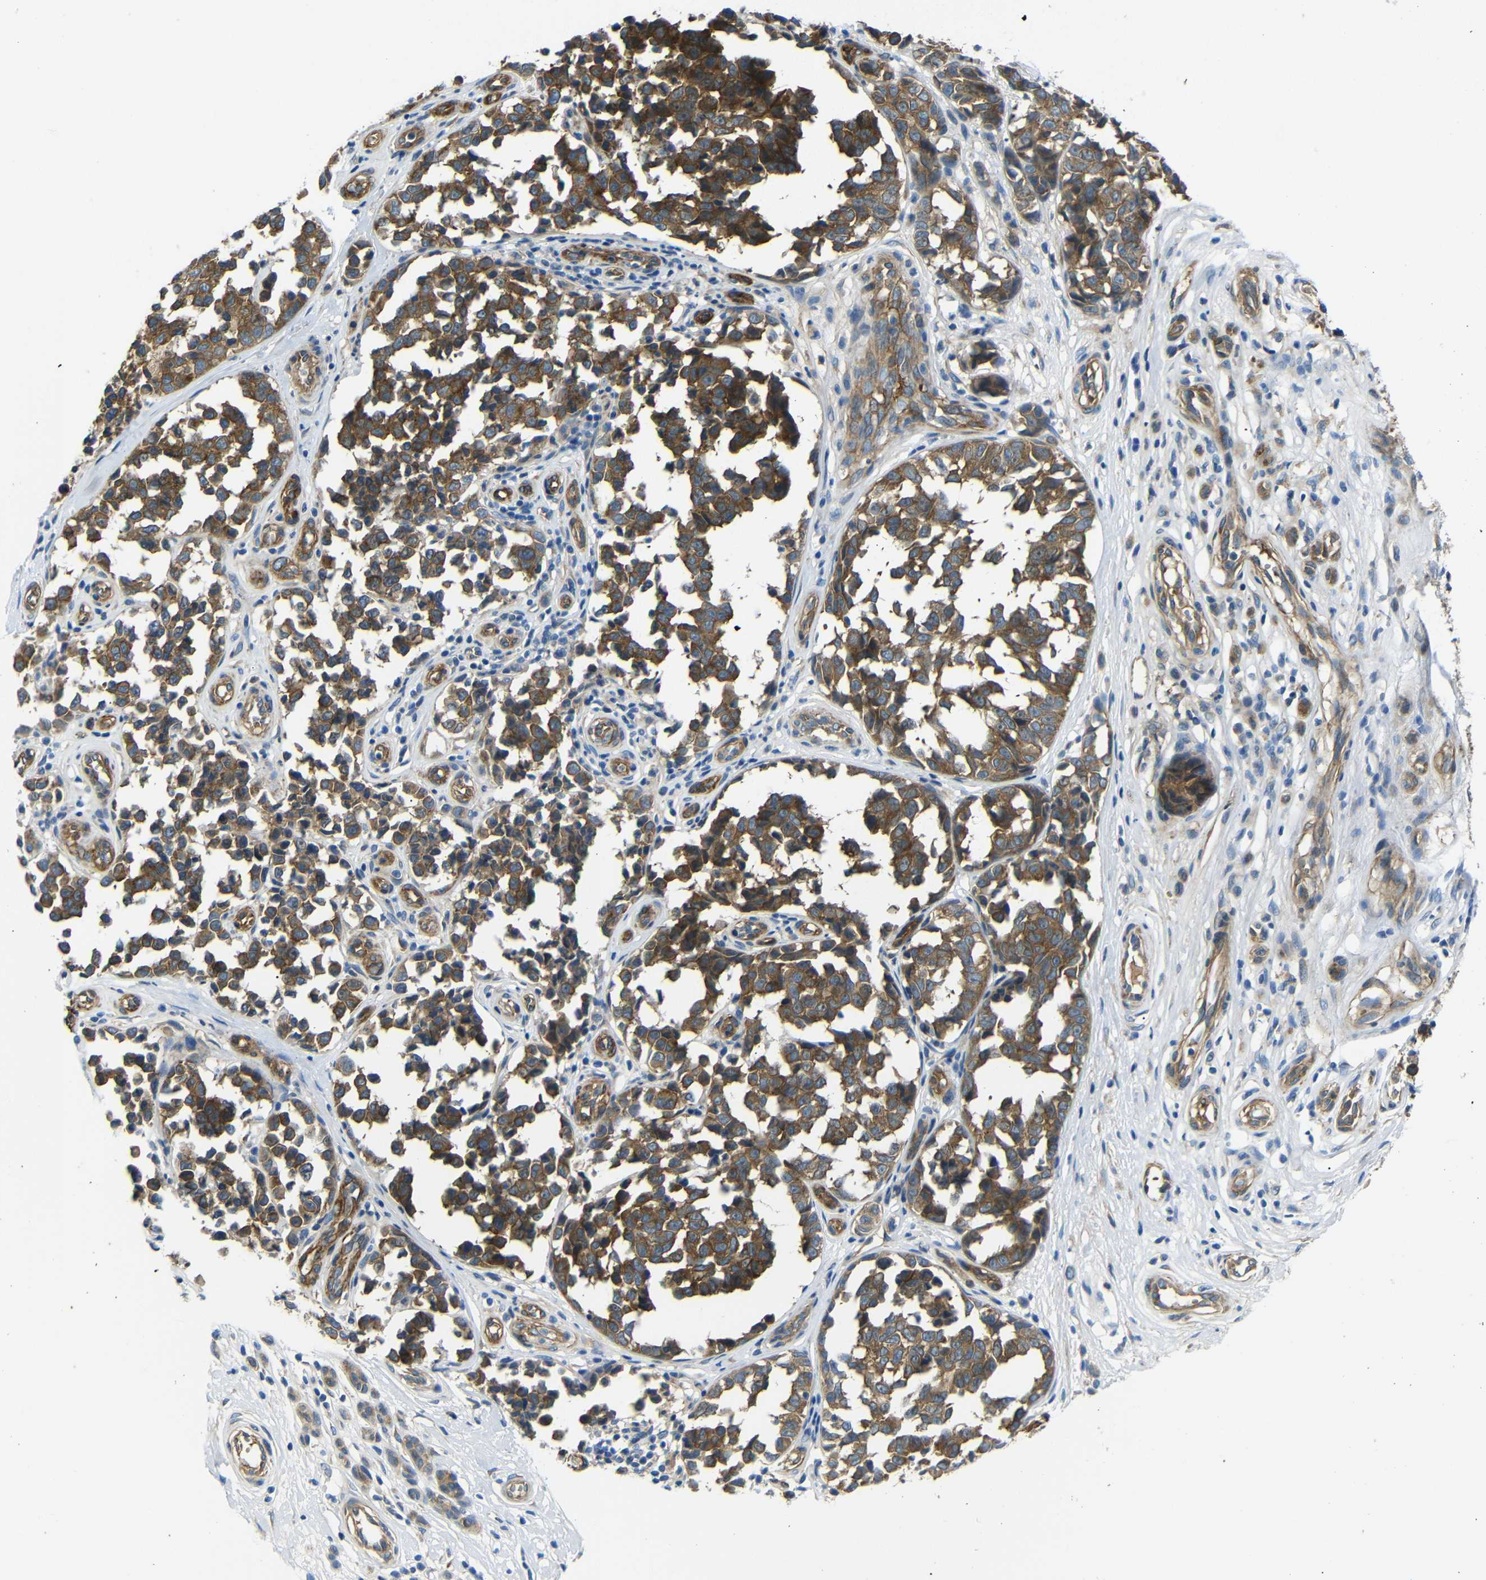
{"staining": {"intensity": "moderate", "quantity": ">75%", "location": "cytoplasmic/membranous"}, "tissue": "melanoma", "cell_type": "Tumor cells", "image_type": "cancer", "snomed": [{"axis": "morphology", "description": "Malignant melanoma, NOS"}, {"axis": "topography", "description": "Skin"}], "caption": "Malignant melanoma stained for a protein exhibits moderate cytoplasmic/membranous positivity in tumor cells.", "gene": "MYO1B", "patient": {"sex": "female", "age": 64}}